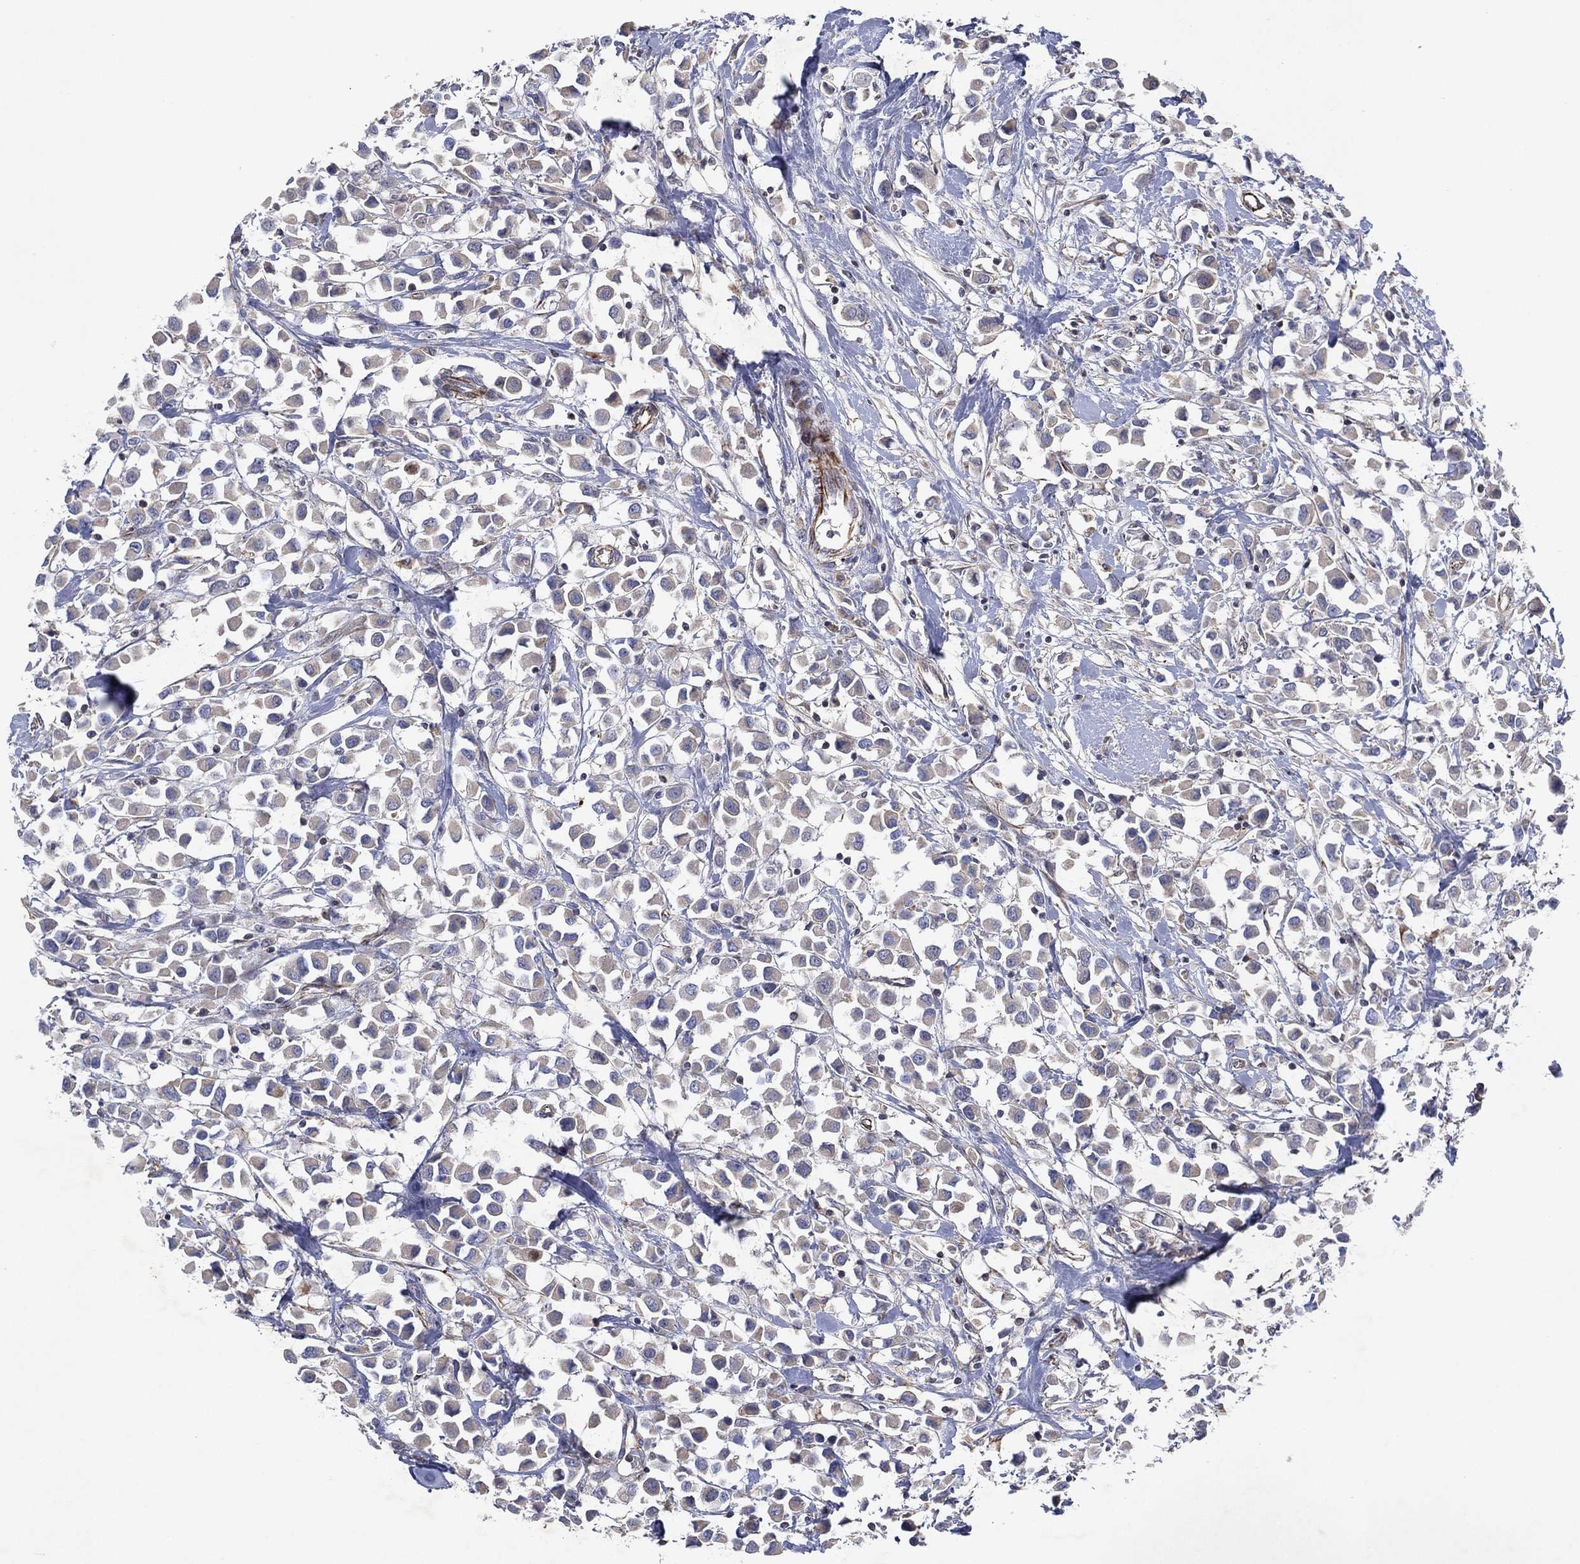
{"staining": {"intensity": "negative", "quantity": "none", "location": "none"}, "tissue": "breast cancer", "cell_type": "Tumor cells", "image_type": "cancer", "snomed": [{"axis": "morphology", "description": "Duct carcinoma"}, {"axis": "topography", "description": "Breast"}], "caption": "Micrograph shows no protein staining in tumor cells of infiltrating ductal carcinoma (breast) tissue.", "gene": "FLI1", "patient": {"sex": "female", "age": 61}}